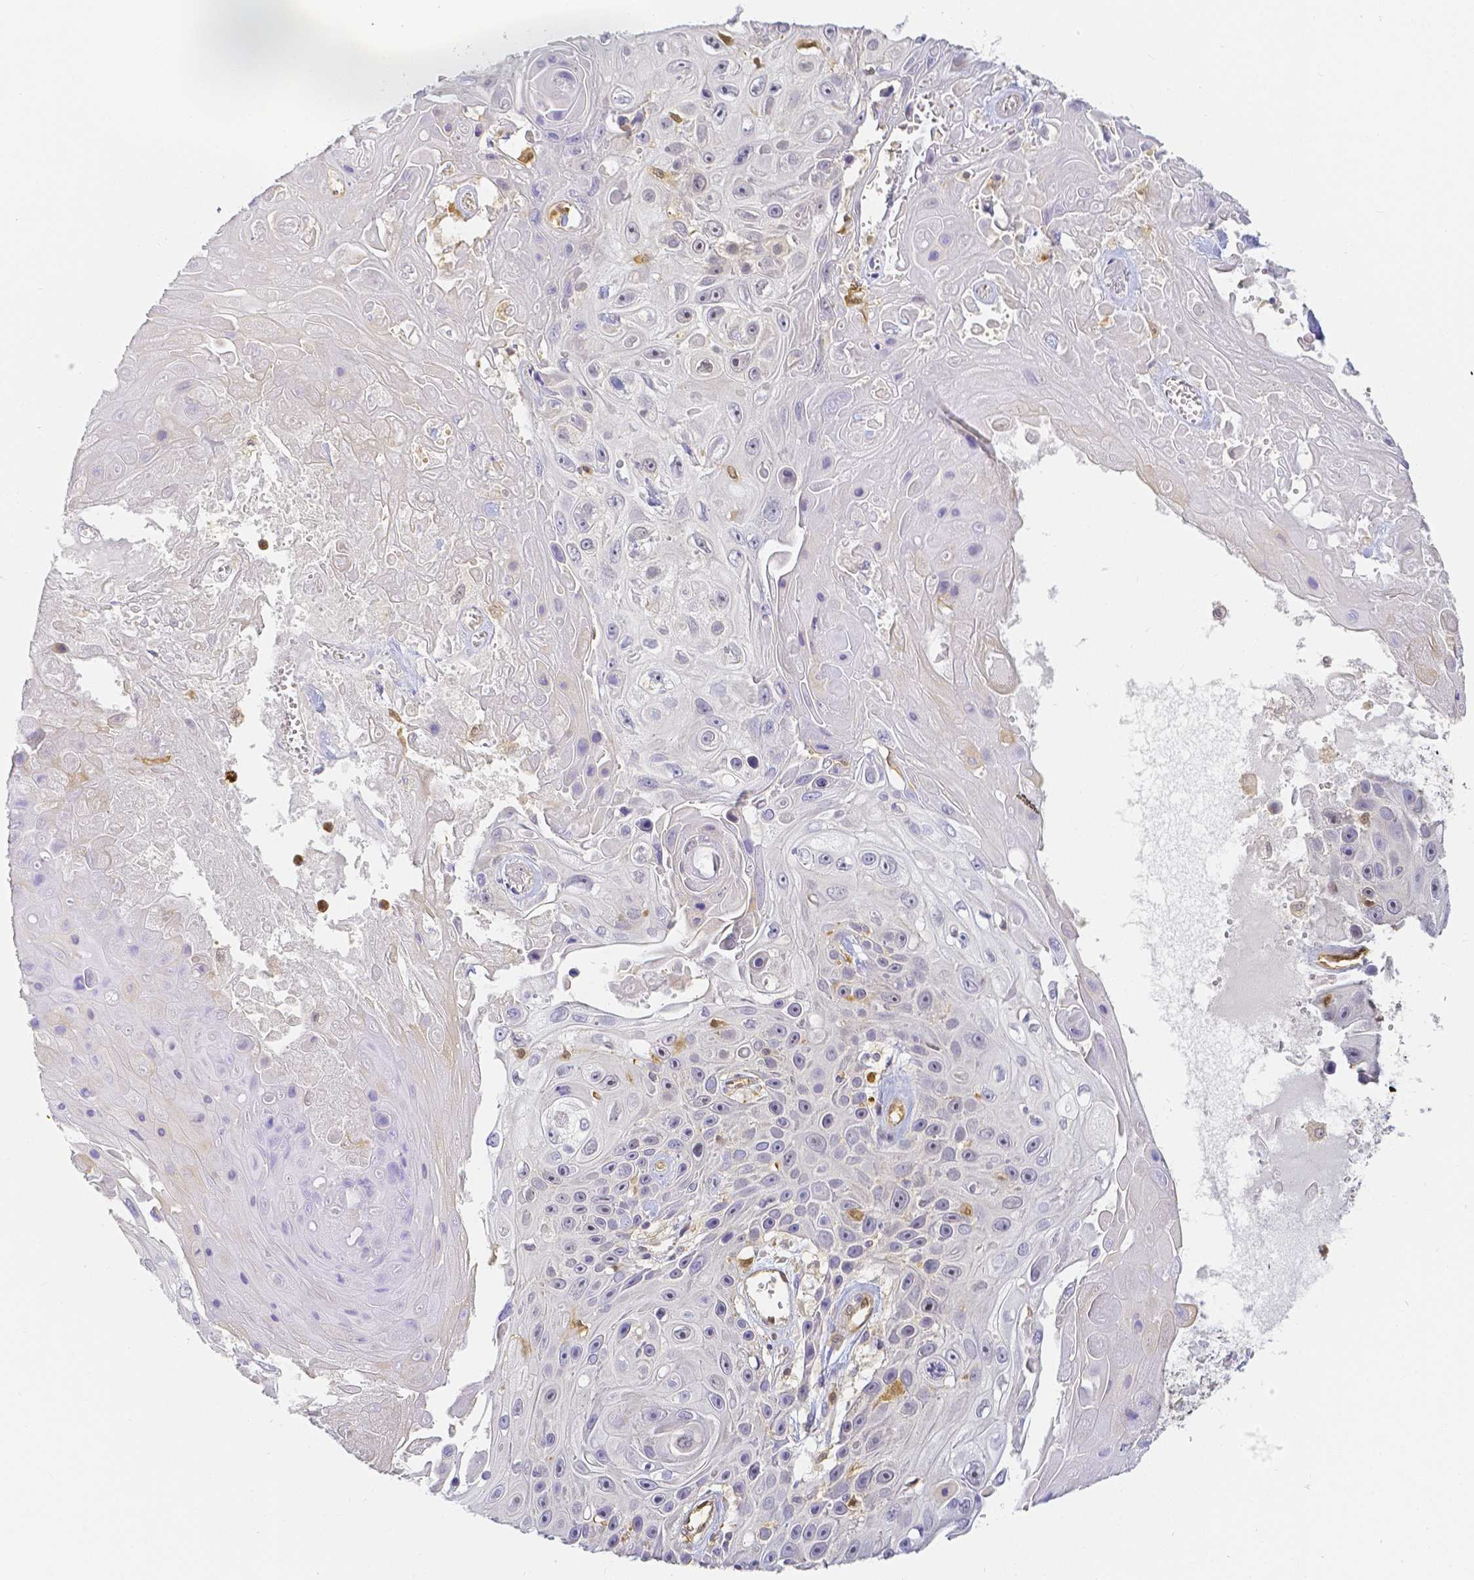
{"staining": {"intensity": "negative", "quantity": "none", "location": "none"}, "tissue": "skin cancer", "cell_type": "Tumor cells", "image_type": "cancer", "snomed": [{"axis": "morphology", "description": "Squamous cell carcinoma, NOS"}, {"axis": "topography", "description": "Skin"}], "caption": "Skin cancer stained for a protein using immunohistochemistry displays no staining tumor cells.", "gene": "KCNH1", "patient": {"sex": "male", "age": 82}}